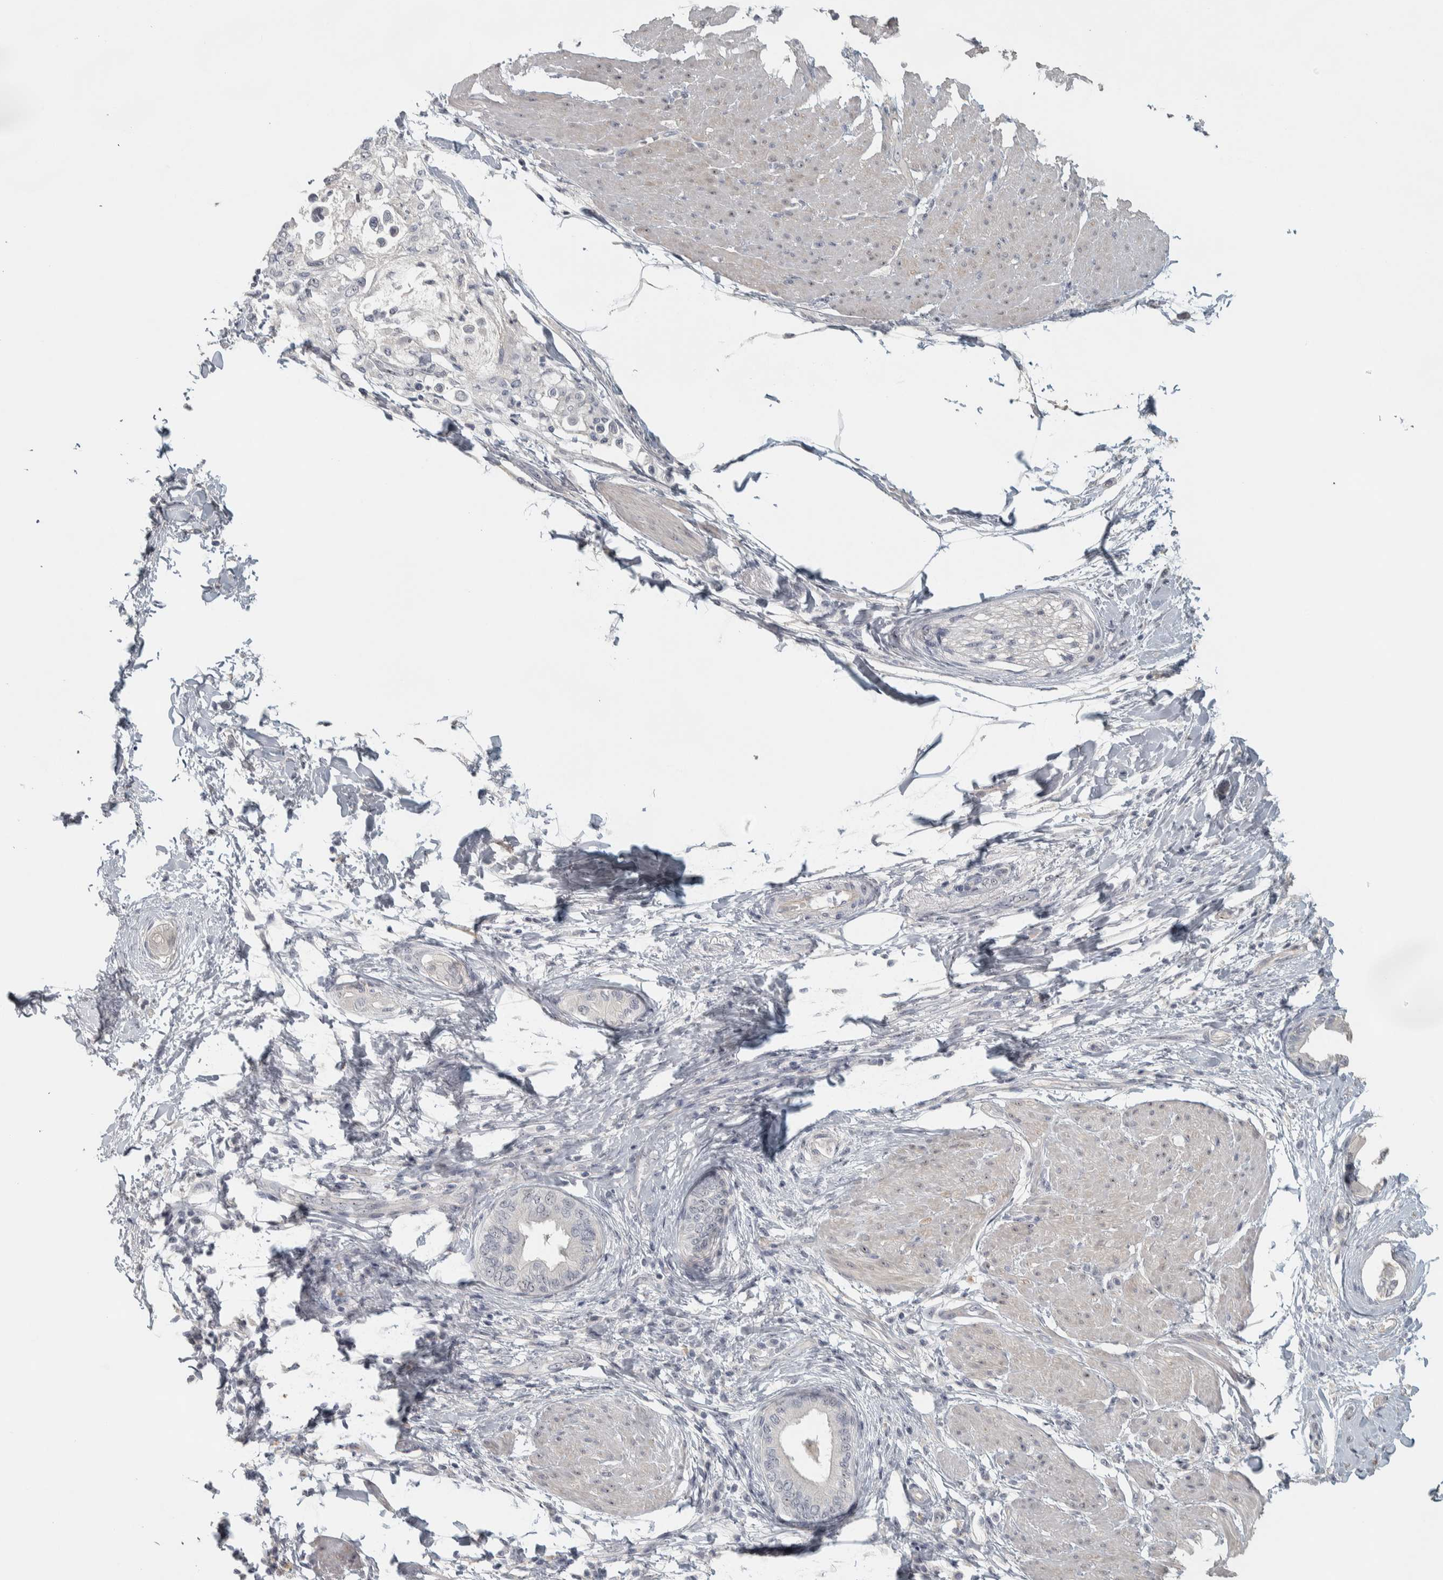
{"staining": {"intensity": "negative", "quantity": "none", "location": "none"}, "tissue": "pancreatic cancer", "cell_type": "Tumor cells", "image_type": "cancer", "snomed": [{"axis": "morphology", "description": "Normal tissue, NOS"}, {"axis": "morphology", "description": "Adenocarcinoma, NOS"}, {"axis": "topography", "description": "Pancreas"}, {"axis": "topography", "description": "Duodenum"}], "caption": "This is an immunohistochemistry histopathology image of human pancreatic cancer. There is no expression in tumor cells.", "gene": "DCAF10", "patient": {"sex": "female", "age": 60}}